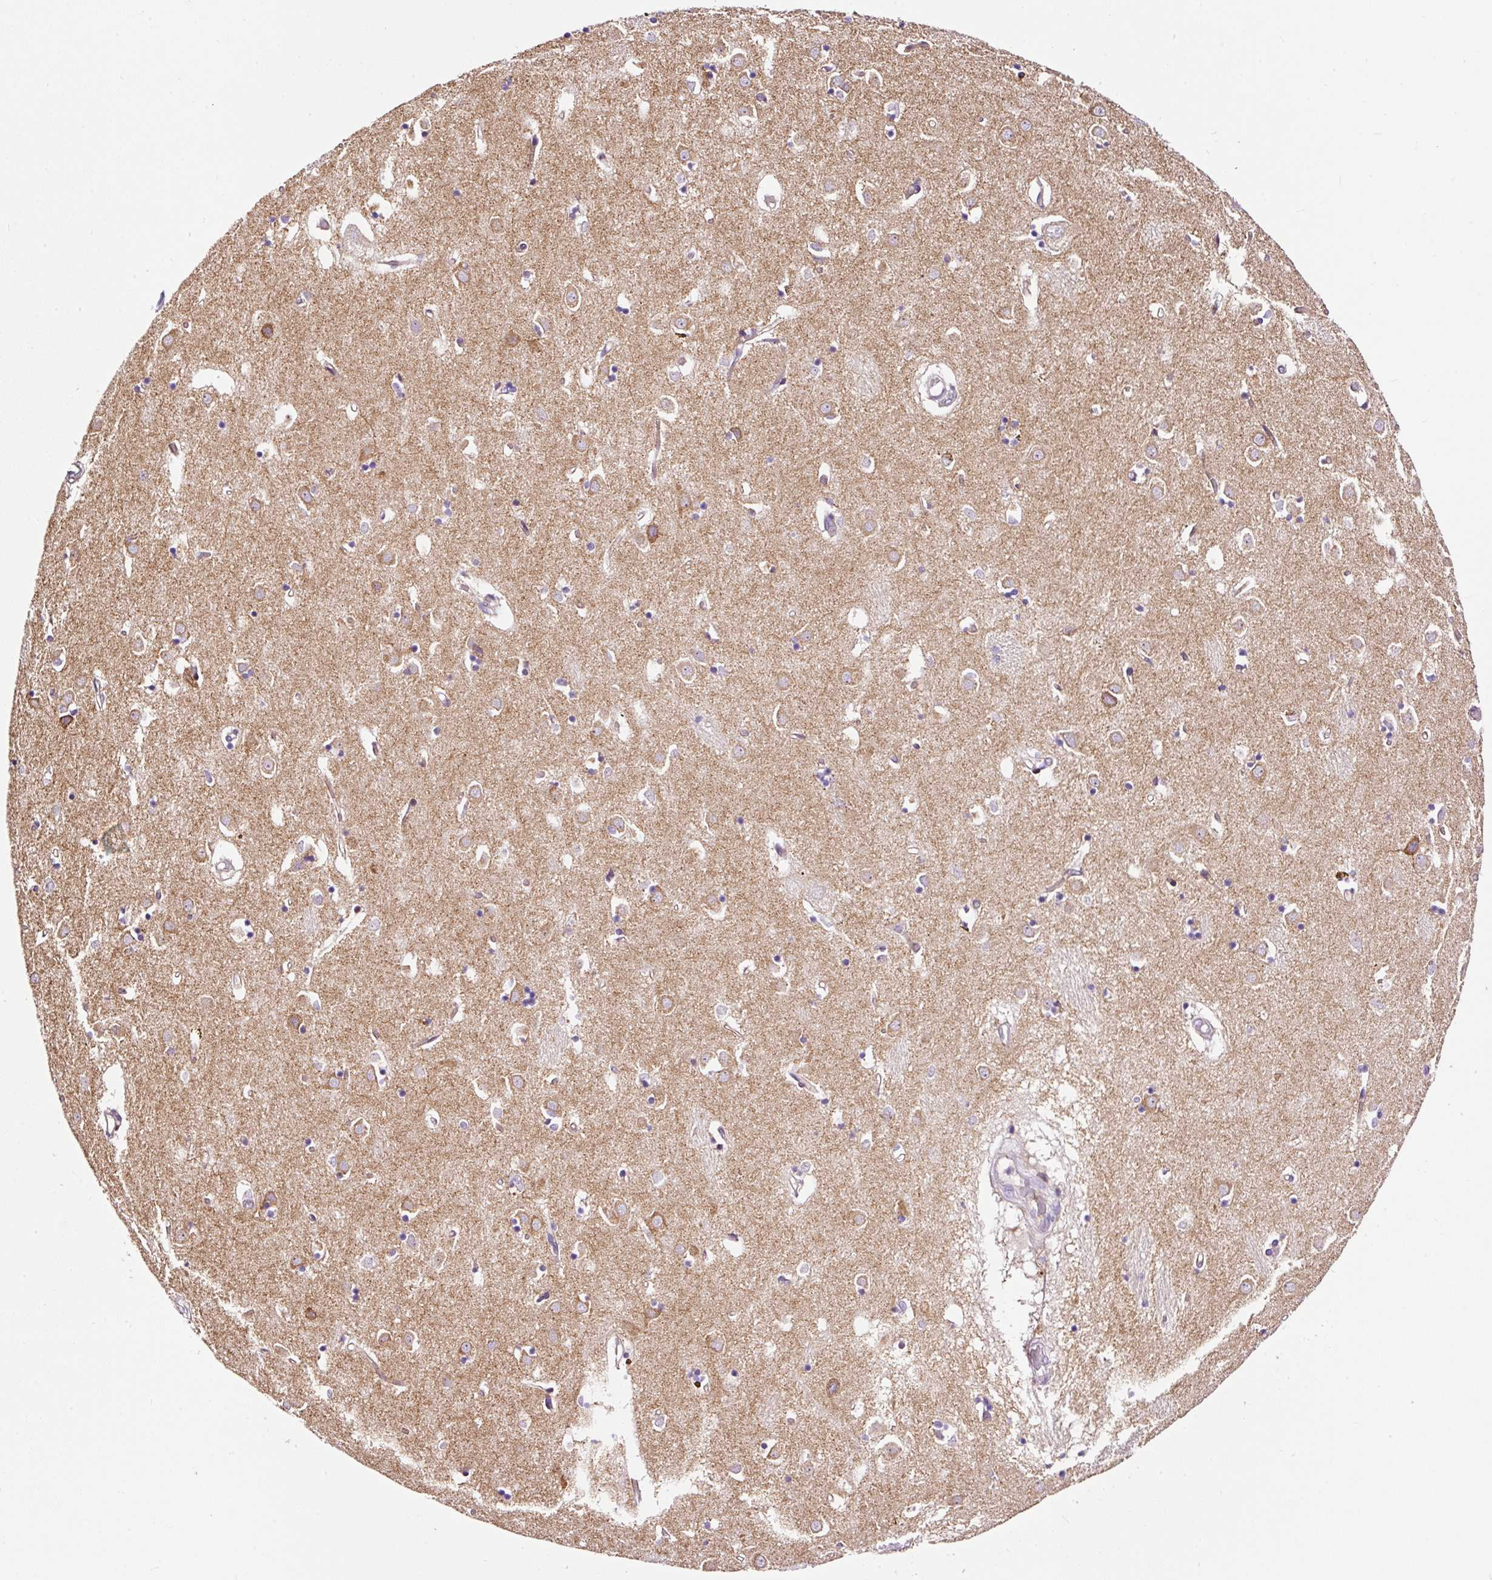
{"staining": {"intensity": "moderate", "quantity": "25%-75%", "location": "cytoplasmic/membranous"}, "tissue": "caudate", "cell_type": "Glial cells", "image_type": "normal", "snomed": [{"axis": "morphology", "description": "Normal tissue, NOS"}, {"axis": "topography", "description": "Lateral ventricle wall"}], "caption": "High-magnification brightfield microscopy of unremarkable caudate stained with DAB (brown) and counterstained with hematoxylin (blue). glial cells exhibit moderate cytoplasmic/membranous expression is seen in approximately25%-75% of cells.", "gene": "BOLA3", "patient": {"sex": "male", "age": 70}}